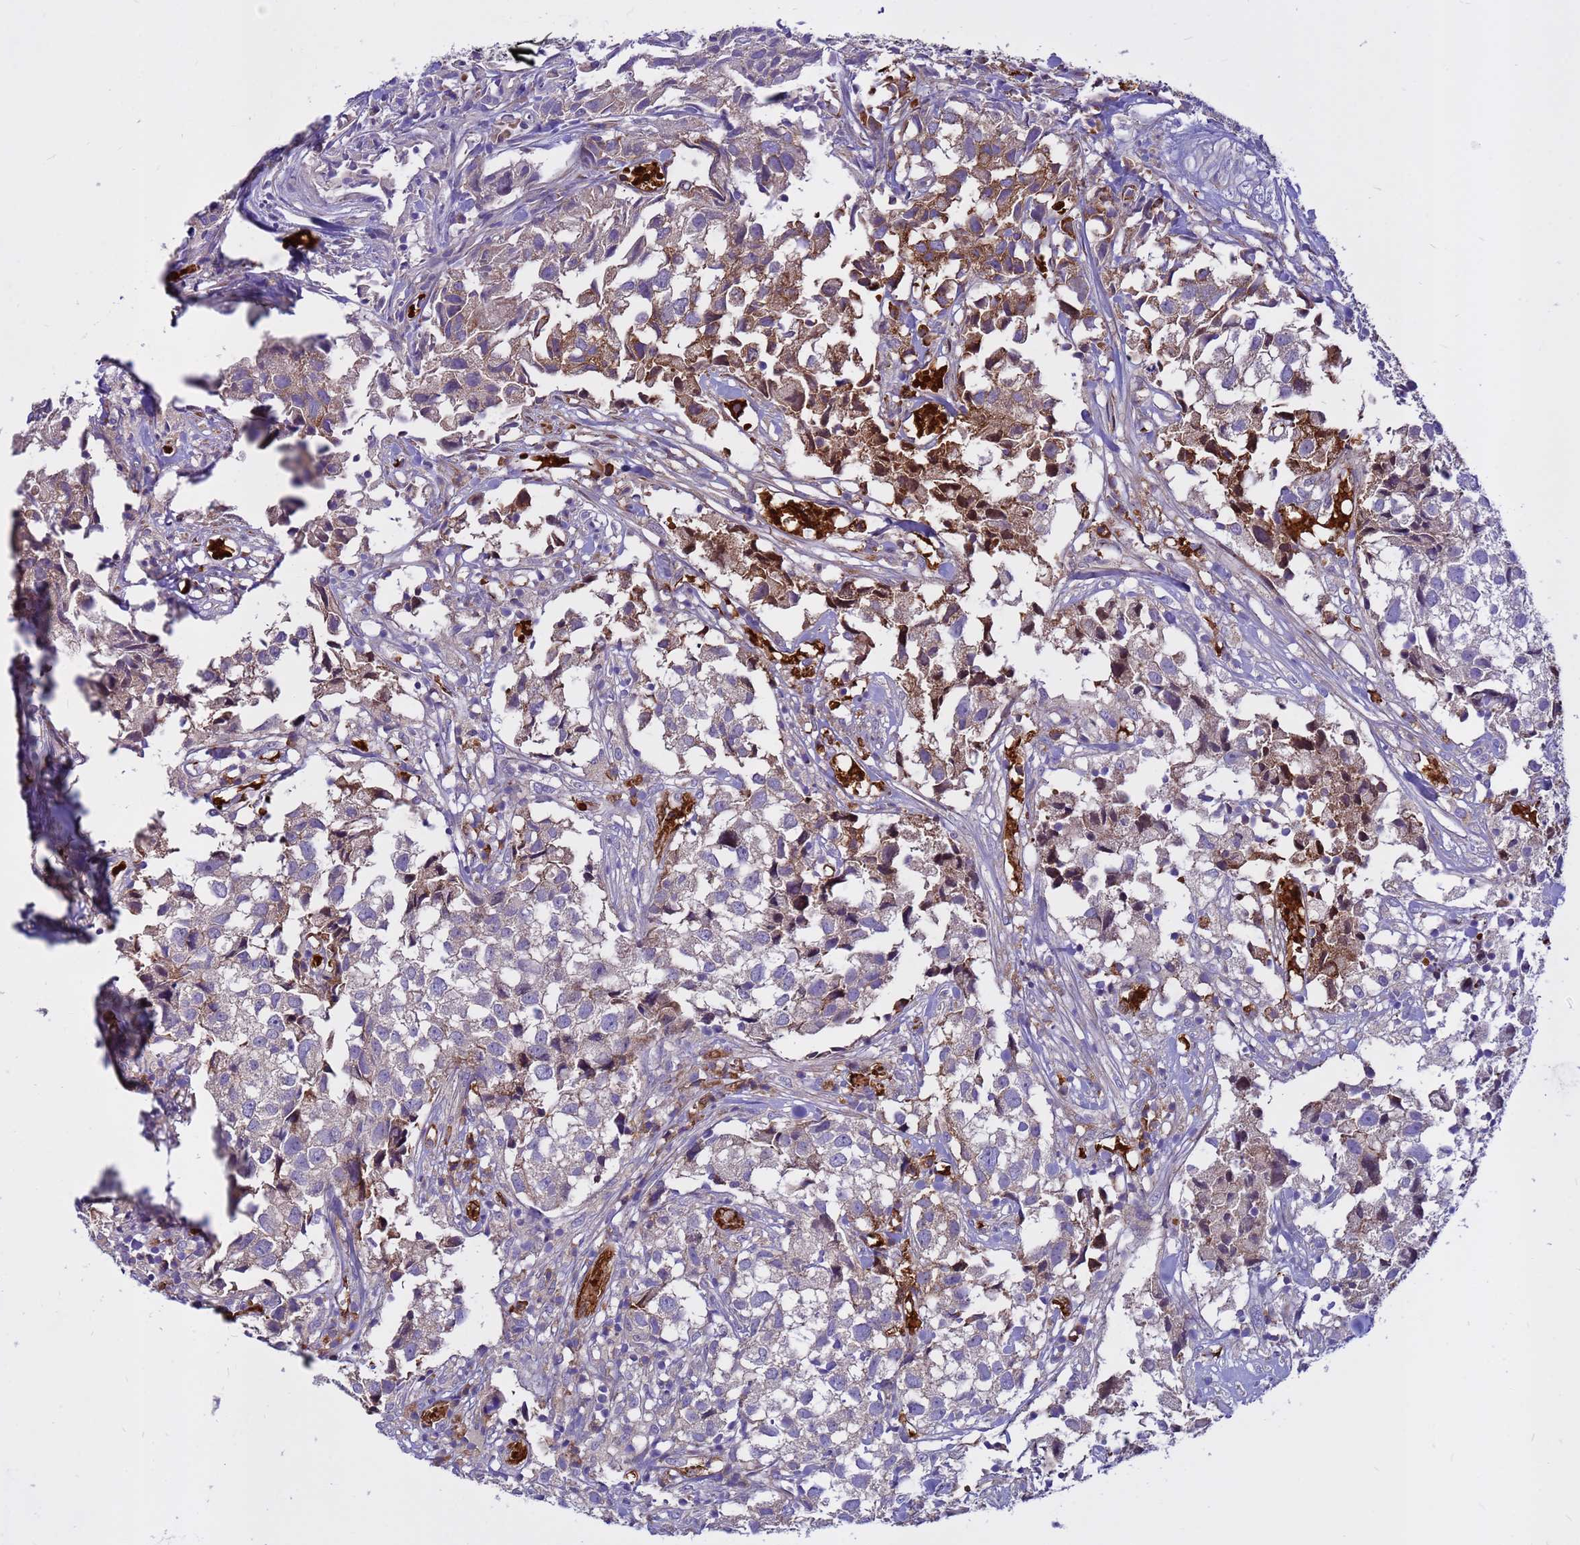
{"staining": {"intensity": "moderate", "quantity": "<25%", "location": "cytoplasmic/membranous"}, "tissue": "urothelial cancer", "cell_type": "Tumor cells", "image_type": "cancer", "snomed": [{"axis": "morphology", "description": "Urothelial carcinoma, High grade"}, {"axis": "topography", "description": "Urinary bladder"}], "caption": "Protein expression analysis of human urothelial cancer reveals moderate cytoplasmic/membranous staining in approximately <25% of tumor cells.", "gene": "ZNF669", "patient": {"sex": "female", "age": 75}}